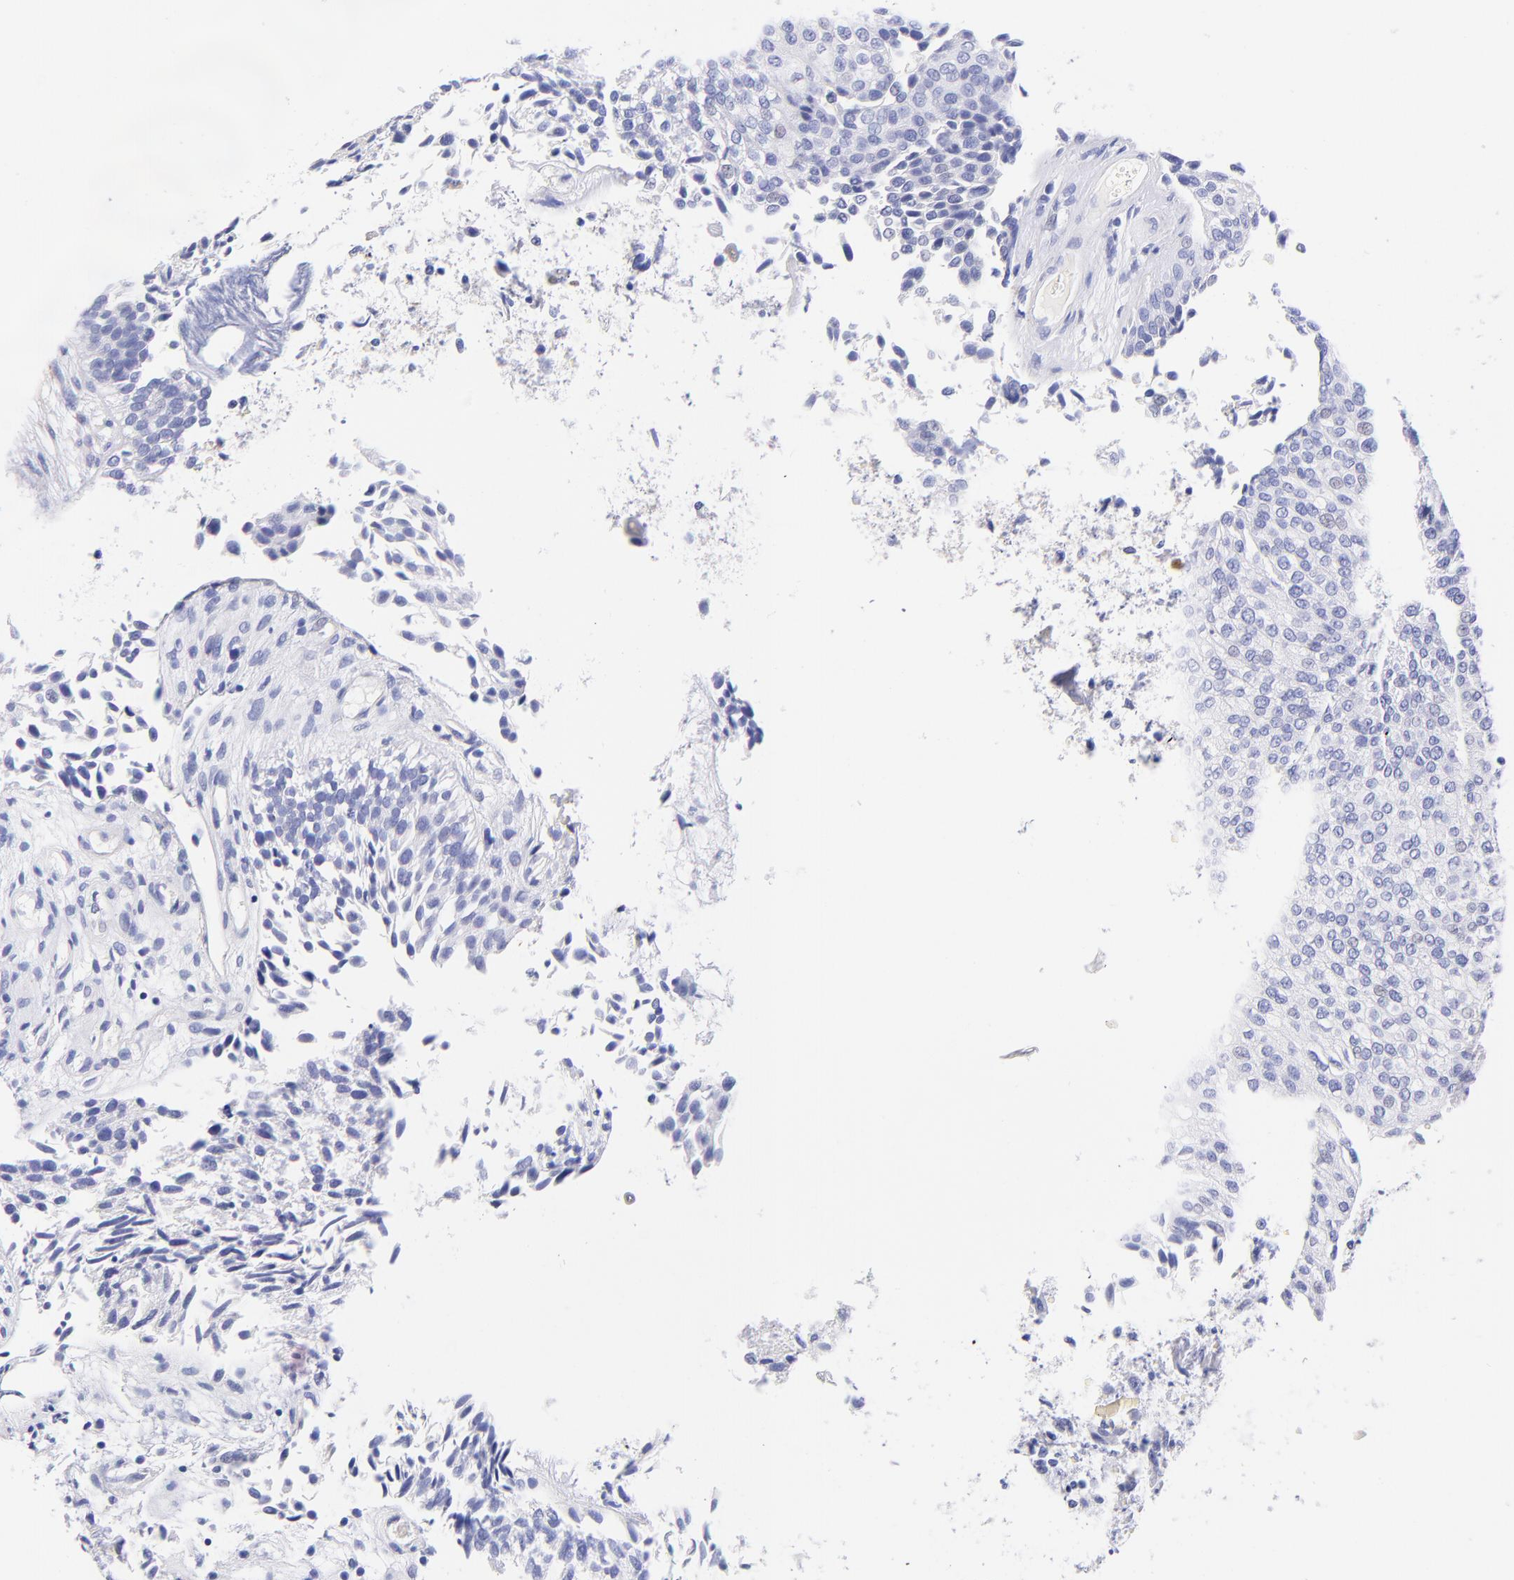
{"staining": {"intensity": "negative", "quantity": "none", "location": "none"}, "tissue": "urothelial cancer", "cell_type": "Tumor cells", "image_type": "cancer", "snomed": [{"axis": "morphology", "description": "Urothelial carcinoma, Low grade"}, {"axis": "topography", "description": "Urinary bladder"}], "caption": "Image shows no significant protein staining in tumor cells of low-grade urothelial carcinoma.", "gene": "RAB3B", "patient": {"sex": "male", "age": 84}}